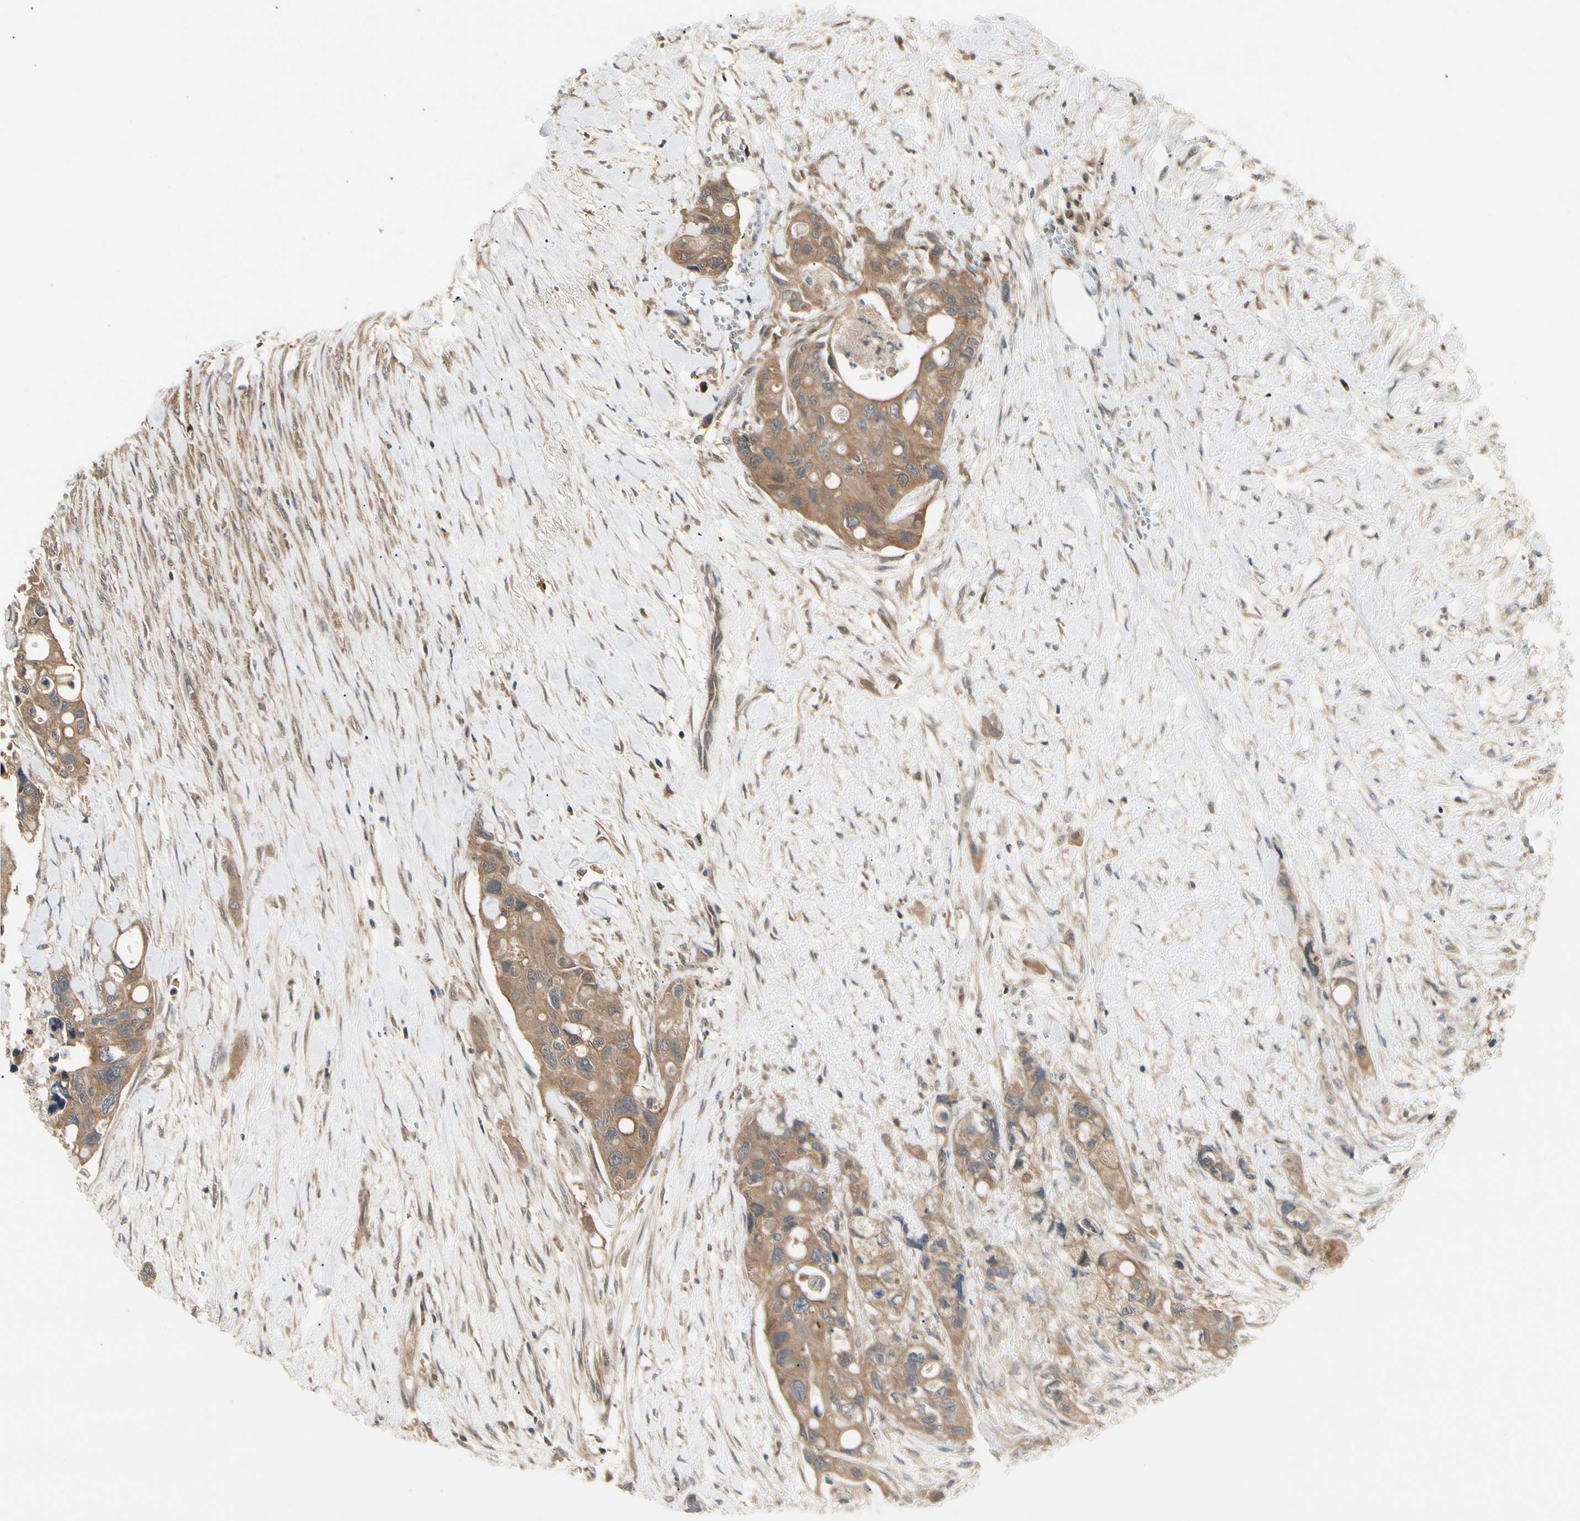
{"staining": {"intensity": "moderate", "quantity": ">75%", "location": "cytoplasmic/membranous"}, "tissue": "colorectal cancer", "cell_type": "Tumor cells", "image_type": "cancer", "snomed": [{"axis": "morphology", "description": "Adenocarcinoma, NOS"}, {"axis": "topography", "description": "Colon"}], "caption": "Tumor cells demonstrate medium levels of moderate cytoplasmic/membranous positivity in about >75% of cells in human colorectal adenocarcinoma. (Brightfield microscopy of DAB IHC at high magnification).", "gene": "RNF14", "patient": {"sex": "female", "age": 57}}